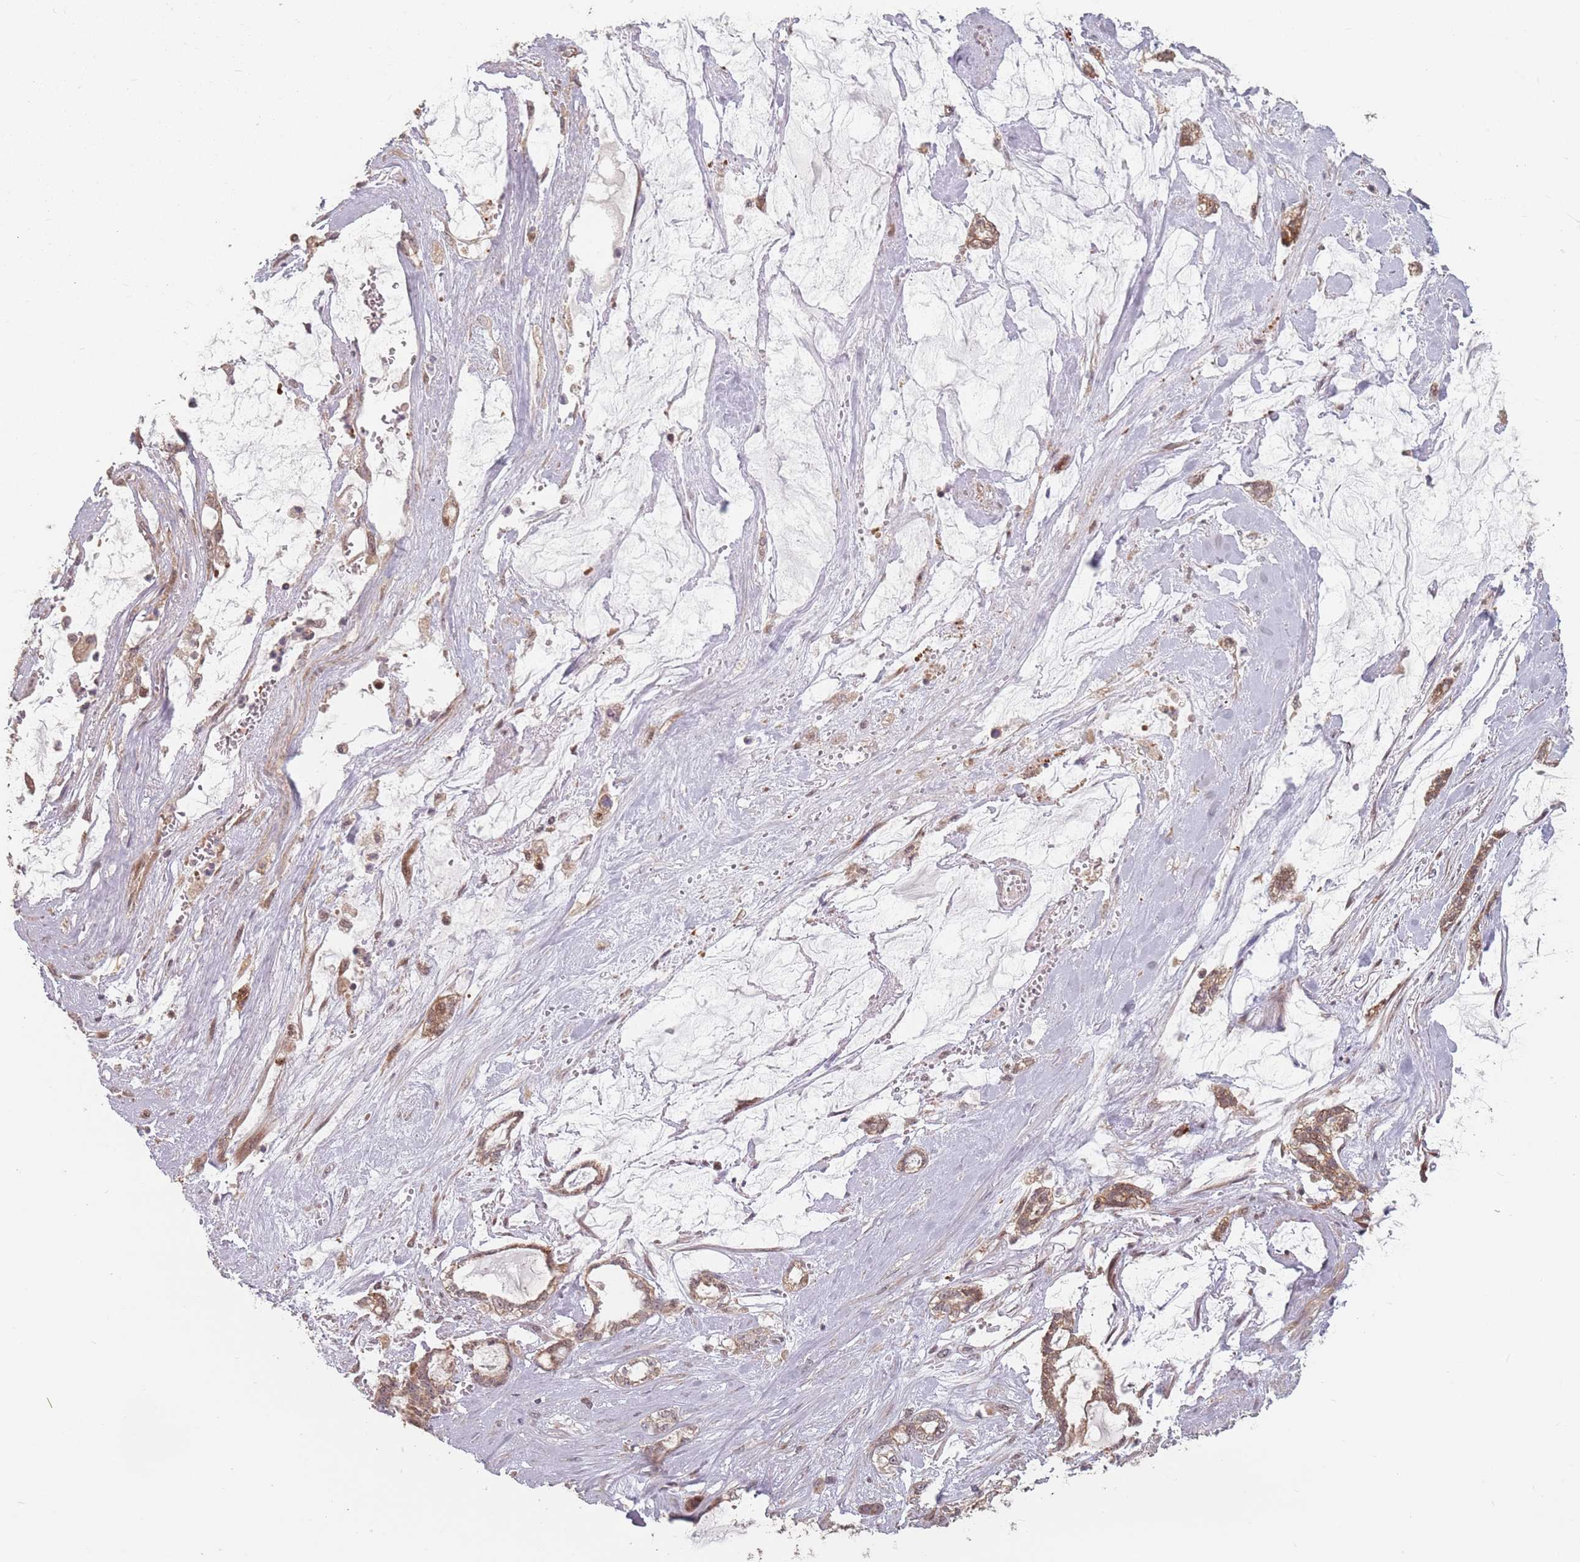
{"staining": {"intensity": "moderate", "quantity": ">75%", "location": "cytoplasmic/membranous"}, "tissue": "pancreatic cancer", "cell_type": "Tumor cells", "image_type": "cancer", "snomed": [{"axis": "morphology", "description": "Adenocarcinoma, NOS"}, {"axis": "topography", "description": "Pancreas"}], "caption": "Pancreatic adenocarcinoma stained with a protein marker reveals moderate staining in tumor cells.", "gene": "VPS52", "patient": {"sex": "female", "age": 73}}